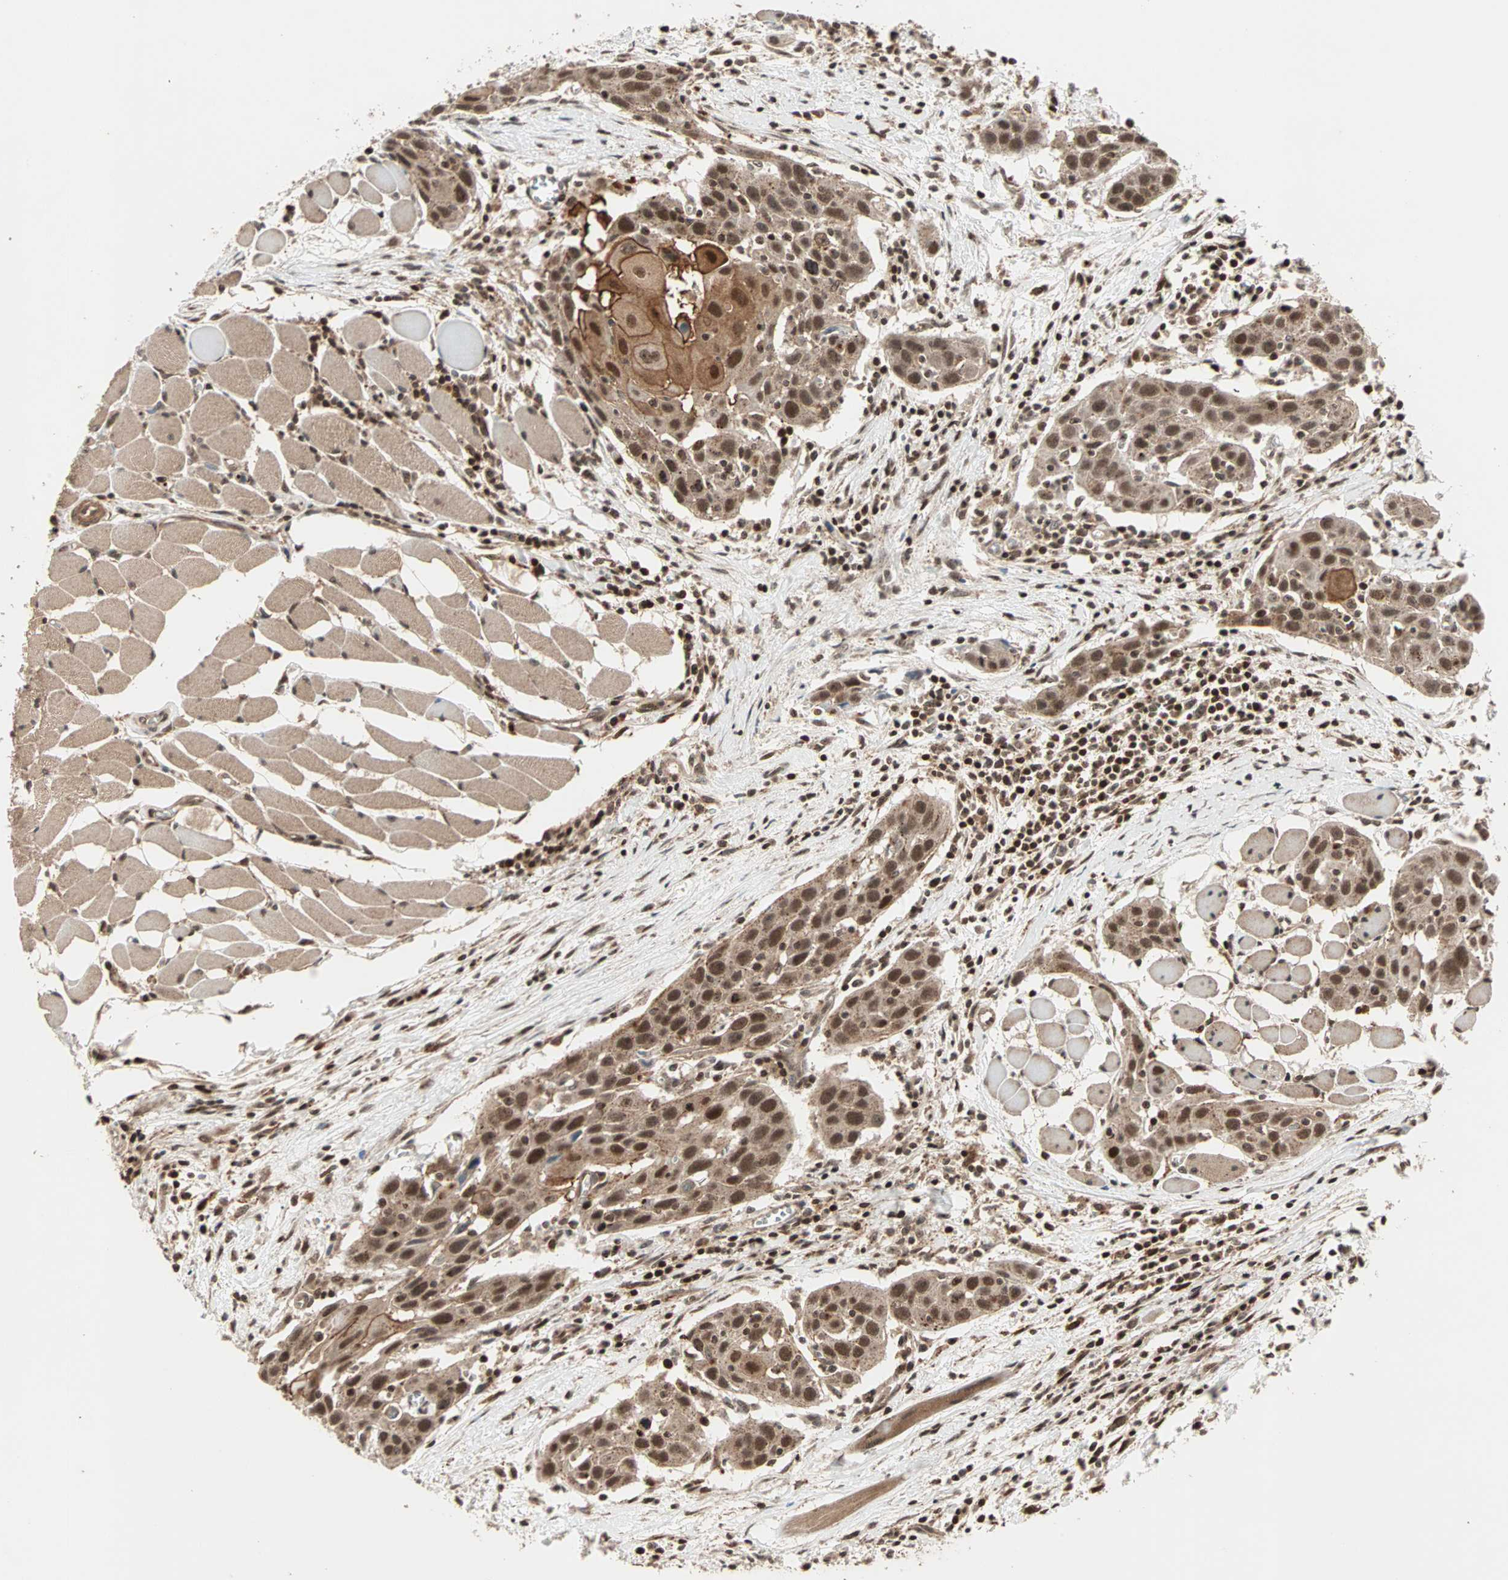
{"staining": {"intensity": "moderate", "quantity": ">75%", "location": "cytoplasmic/membranous,nuclear"}, "tissue": "head and neck cancer", "cell_type": "Tumor cells", "image_type": "cancer", "snomed": [{"axis": "morphology", "description": "Squamous cell carcinoma, NOS"}, {"axis": "topography", "description": "Oral tissue"}, {"axis": "topography", "description": "Head-Neck"}], "caption": "Moderate cytoplasmic/membranous and nuclear protein expression is appreciated in about >75% of tumor cells in head and neck cancer (squamous cell carcinoma).", "gene": "ZBED9", "patient": {"sex": "female", "age": 50}}